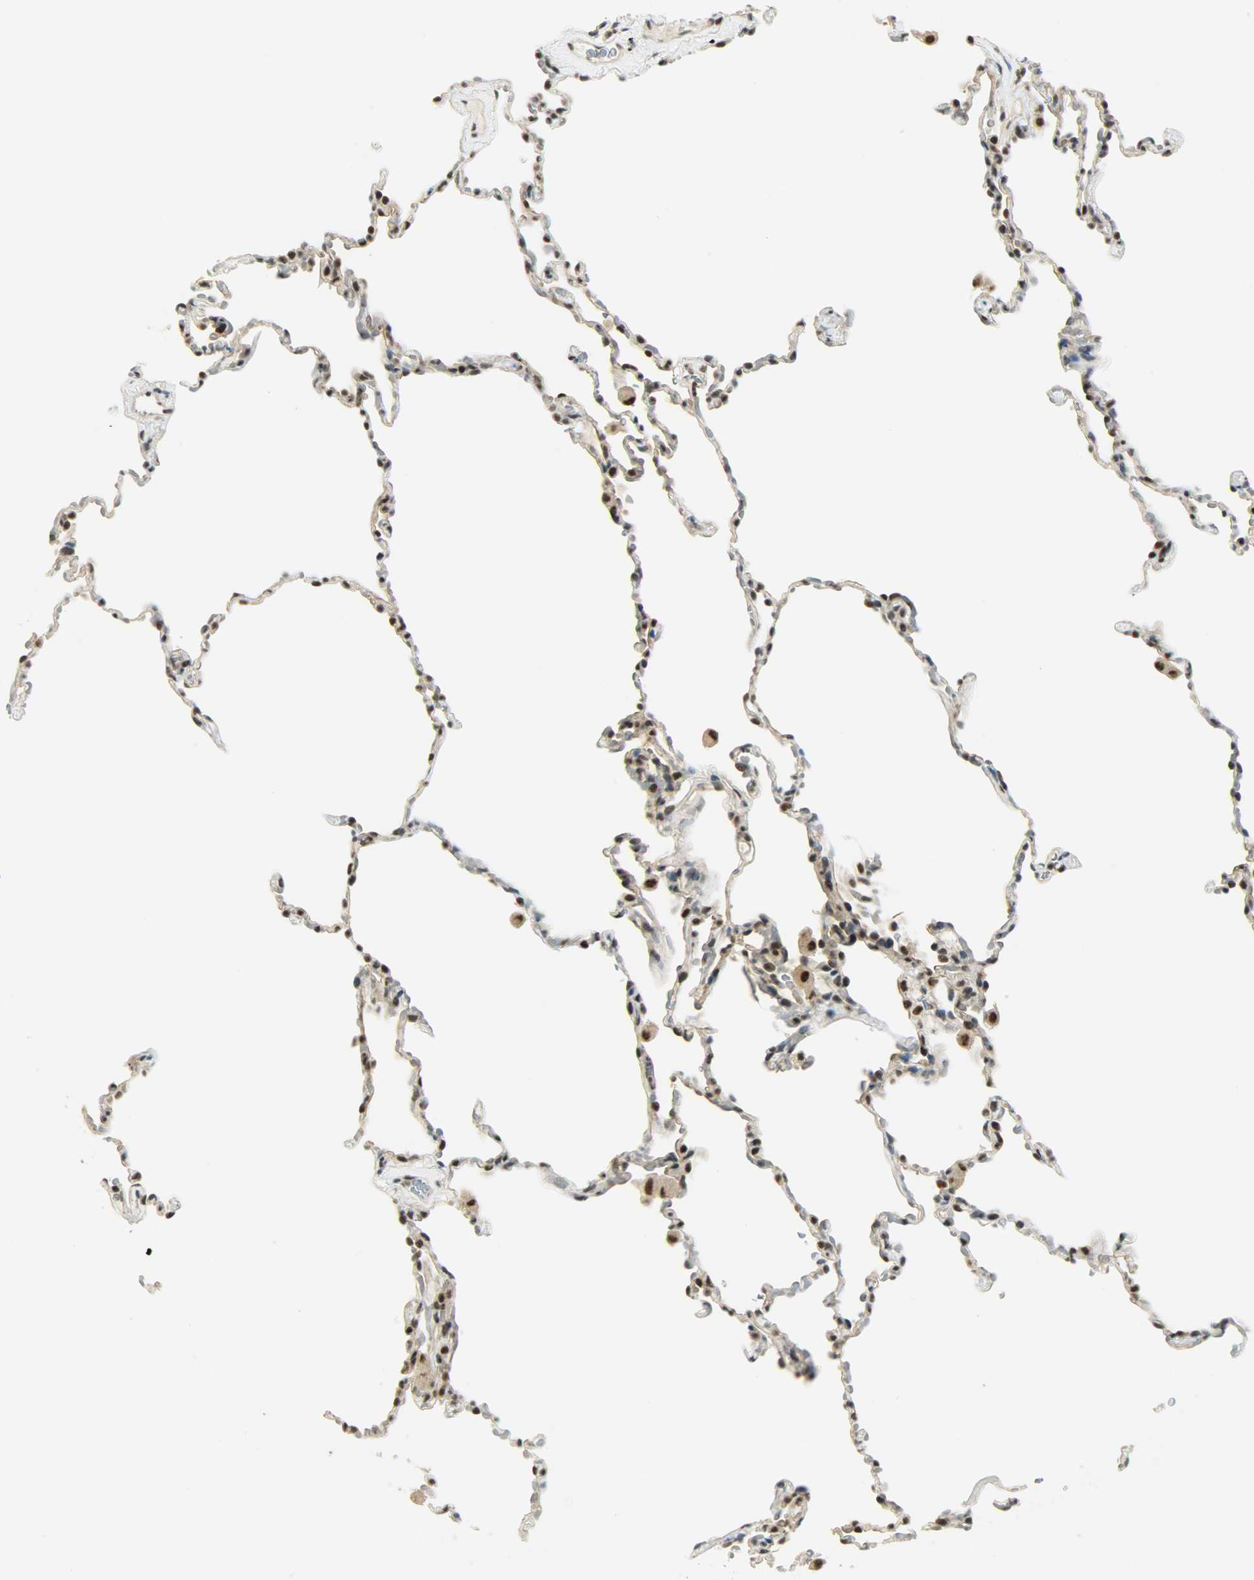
{"staining": {"intensity": "strong", "quantity": ">75%", "location": "nuclear"}, "tissue": "lung", "cell_type": "Alveolar cells", "image_type": "normal", "snomed": [{"axis": "morphology", "description": "Normal tissue, NOS"}, {"axis": "morphology", "description": "Soft tissue tumor metastatic"}, {"axis": "topography", "description": "Lung"}], "caption": "Immunohistochemical staining of normal lung displays strong nuclear protein expression in about >75% of alveolar cells.", "gene": "SUGP1", "patient": {"sex": "male", "age": 59}}